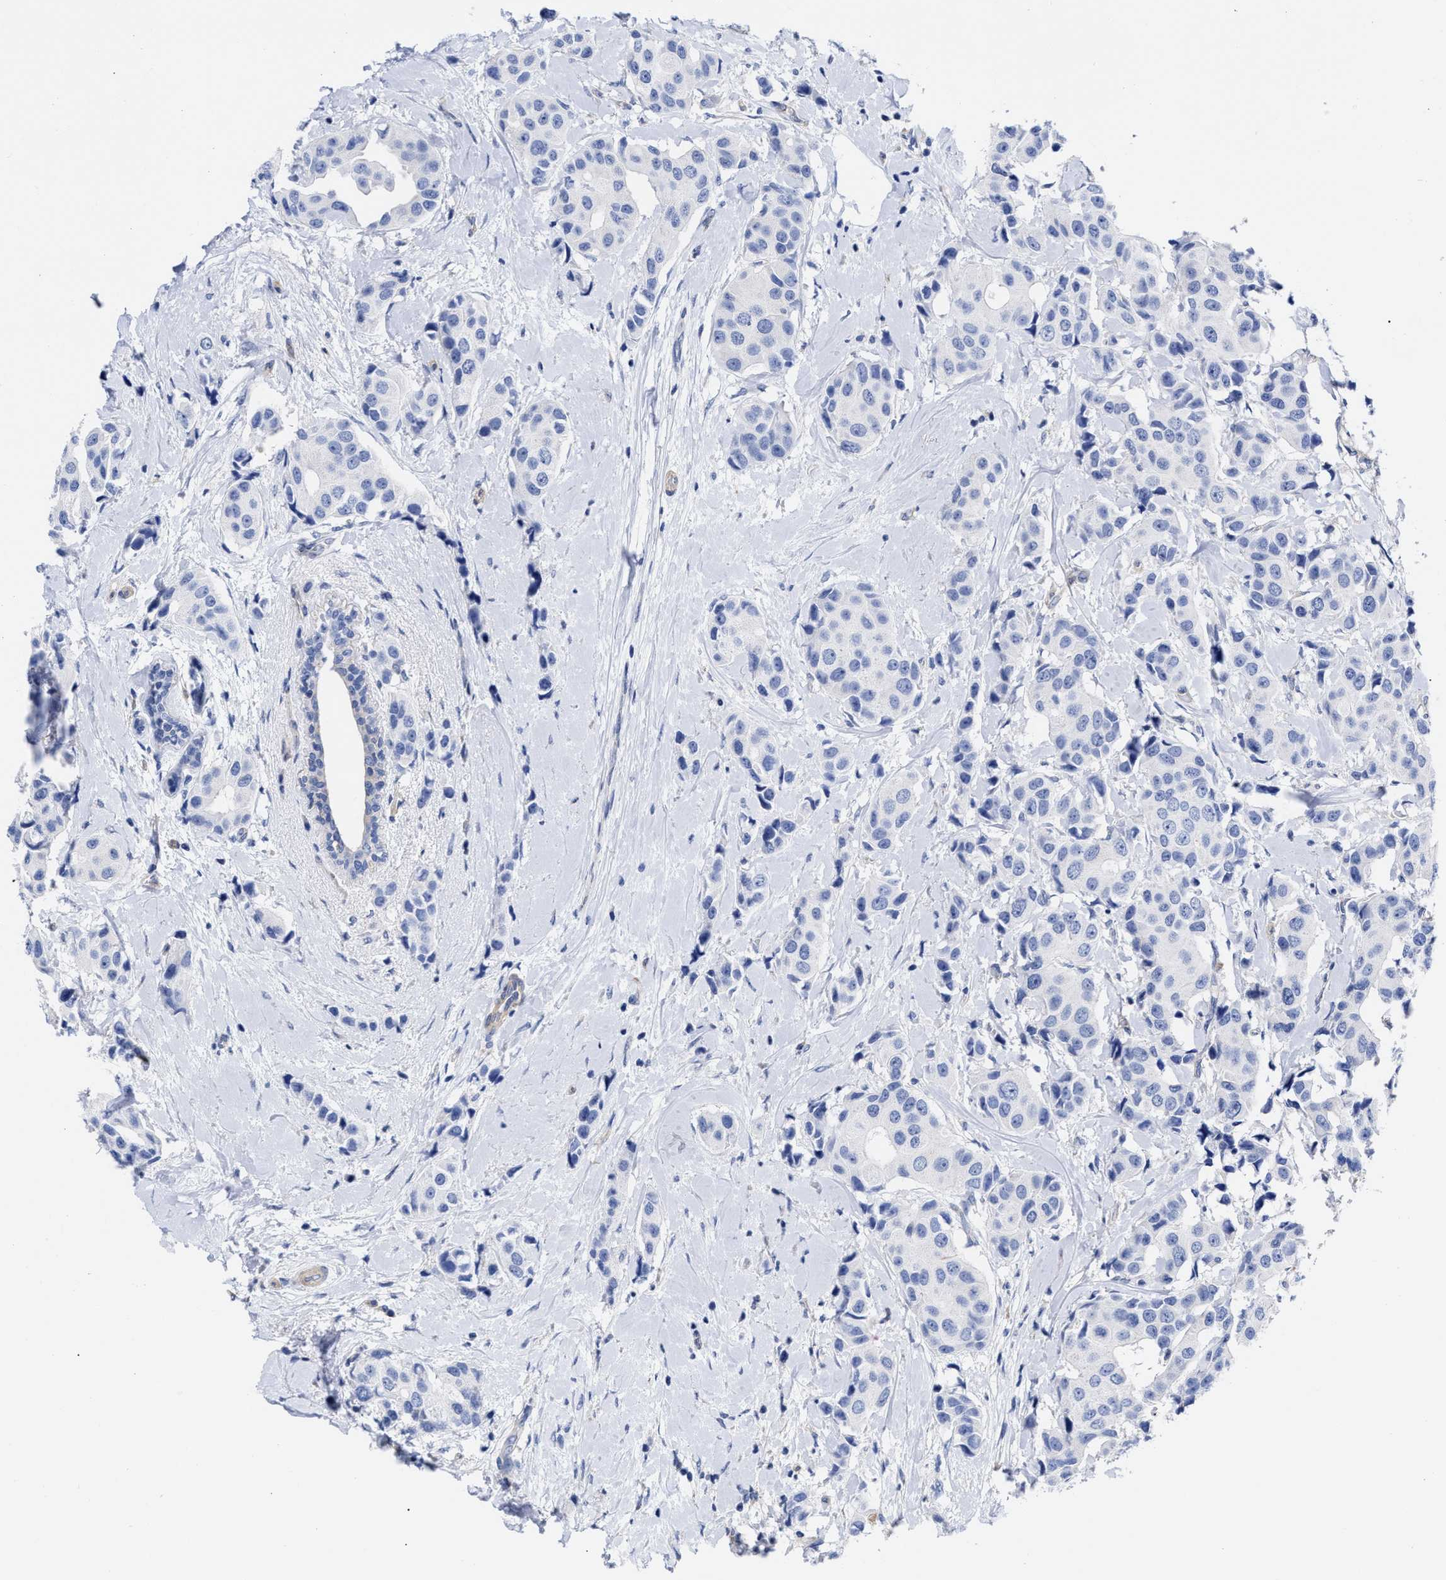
{"staining": {"intensity": "negative", "quantity": "none", "location": "none"}, "tissue": "breast cancer", "cell_type": "Tumor cells", "image_type": "cancer", "snomed": [{"axis": "morphology", "description": "Normal tissue, NOS"}, {"axis": "morphology", "description": "Duct carcinoma"}, {"axis": "topography", "description": "Breast"}], "caption": "Tumor cells are negative for brown protein staining in breast cancer (invasive ductal carcinoma).", "gene": "IRAG2", "patient": {"sex": "female", "age": 39}}